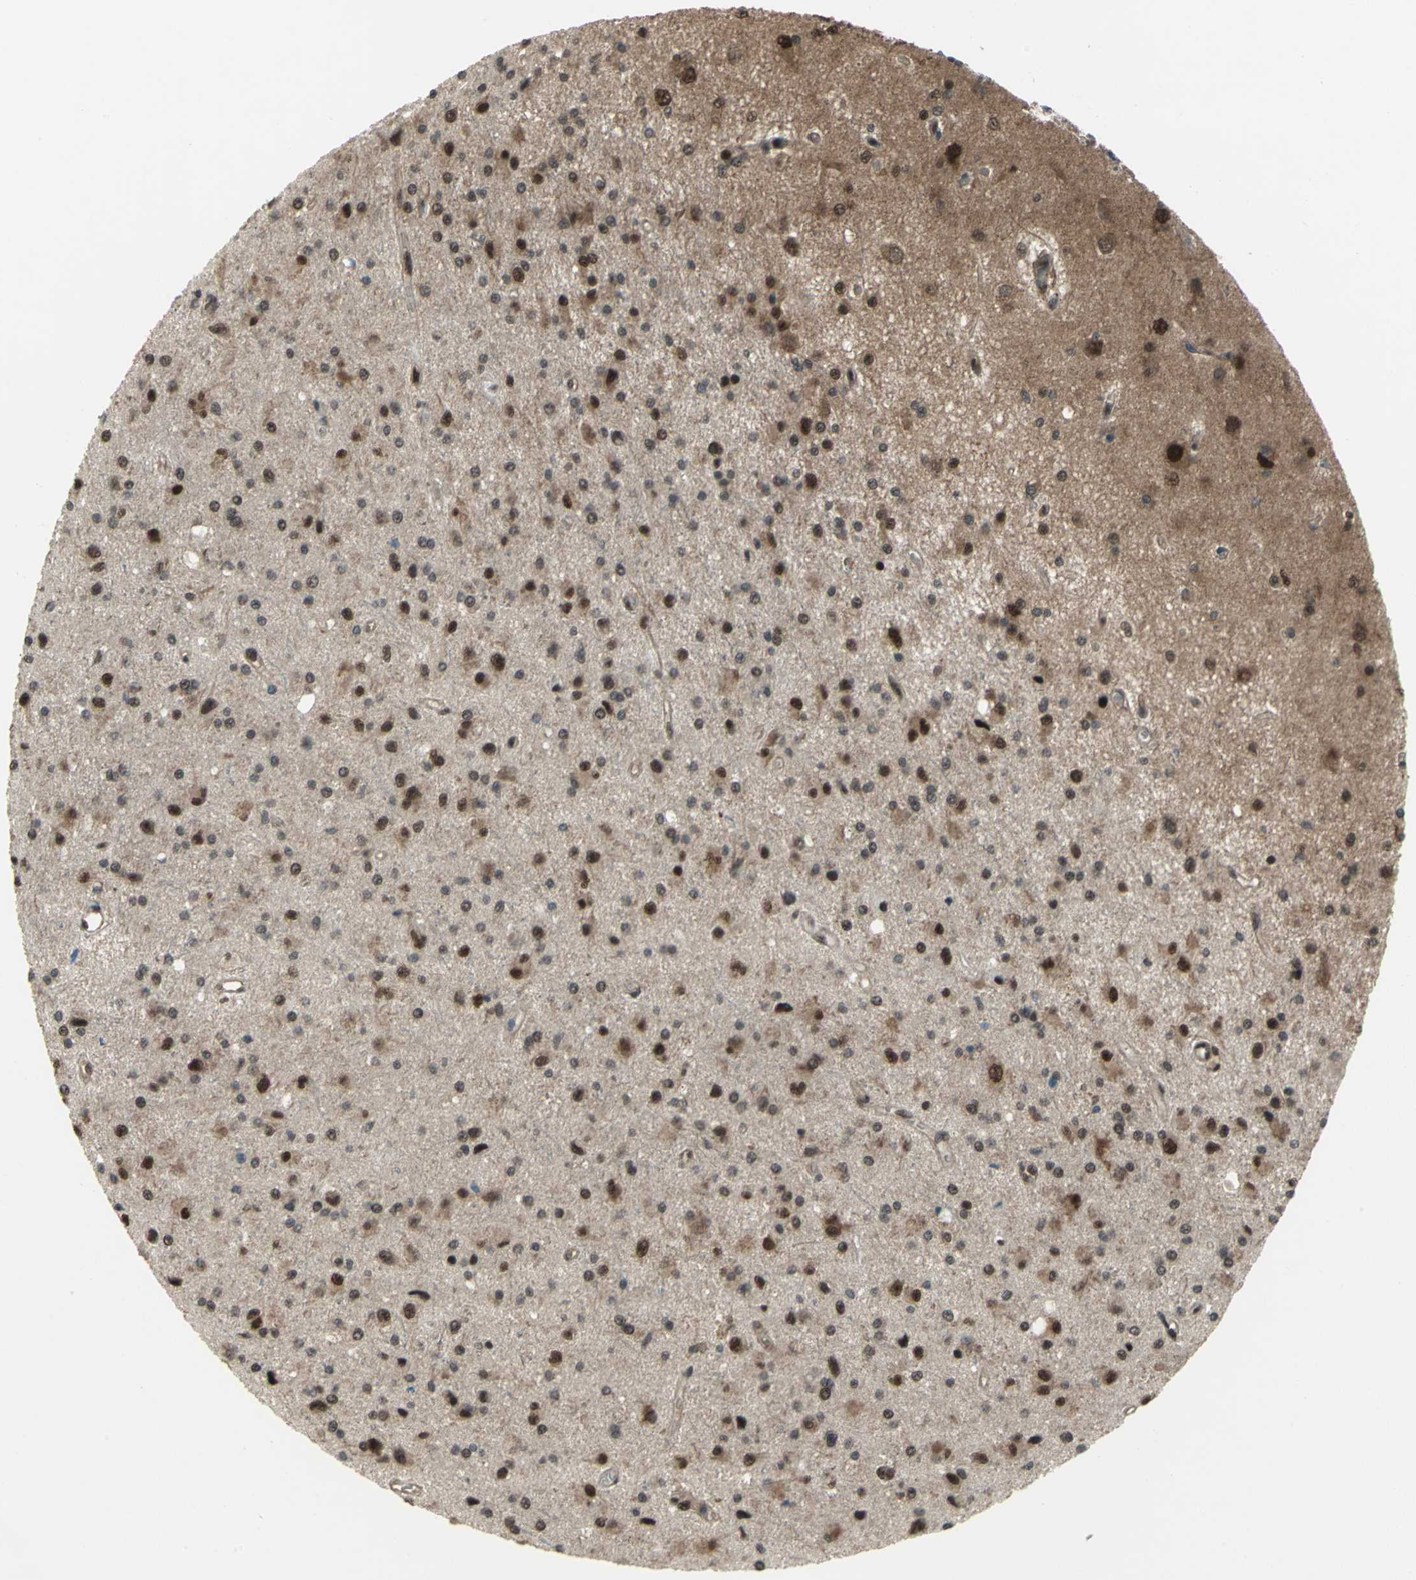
{"staining": {"intensity": "moderate", "quantity": ">75%", "location": "cytoplasmic/membranous,nuclear"}, "tissue": "glioma", "cell_type": "Tumor cells", "image_type": "cancer", "snomed": [{"axis": "morphology", "description": "Glioma, malignant, Low grade"}, {"axis": "topography", "description": "Brain"}], "caption": "Immunohistochemistry photomicrograph of neoplastic tissue: glioma stained using IHC exhibits medium levels of moderate protein expression localized specifically in the cytoplasmic/membranous and nuclear of tumor cells, appearing as a cytoplasmic/membranous and nuclear brown color.", "gene": "COPS5", "patient": {"sex": "male", "age": 58}}